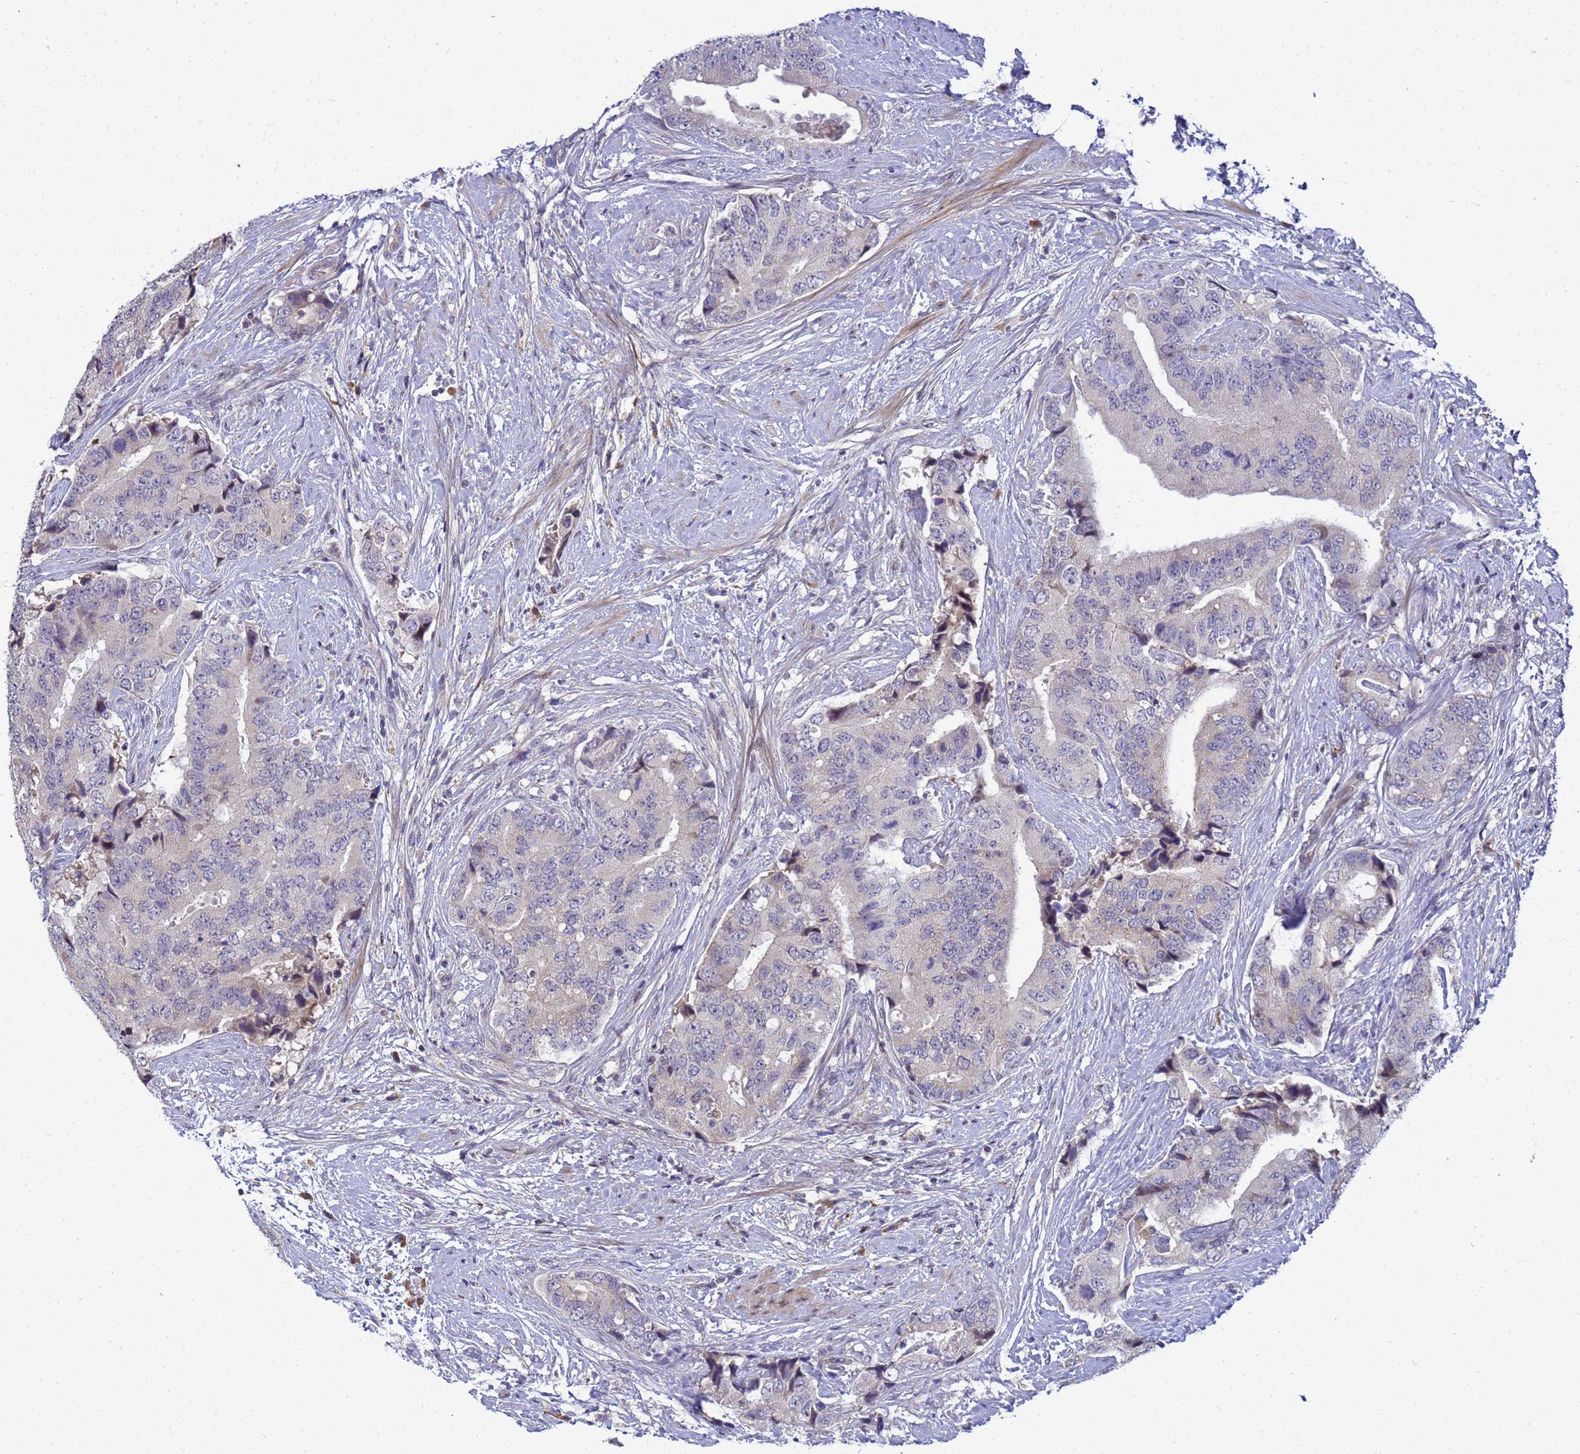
{"staining": {"intensity": "negative", "quantity": "none", "location": "none"}, "tissue": "prostate cancer", "cell_type": "Tumor cells", "image_type": "cancer", "snomed": [{"axis": "morphology", "description": "Adenocarcinoma, High grade"}, {"axis": "topography", "description": "Prostate"}], "caption": "Immunohistochemistry histopathology image of prostate adenocarcinoma (high-grade) stained for a protein (brown), which demonstrates no positivity in tumor cells.", "gene": "TMEM74B", "patient": {"sex": "male", "age": 70}}